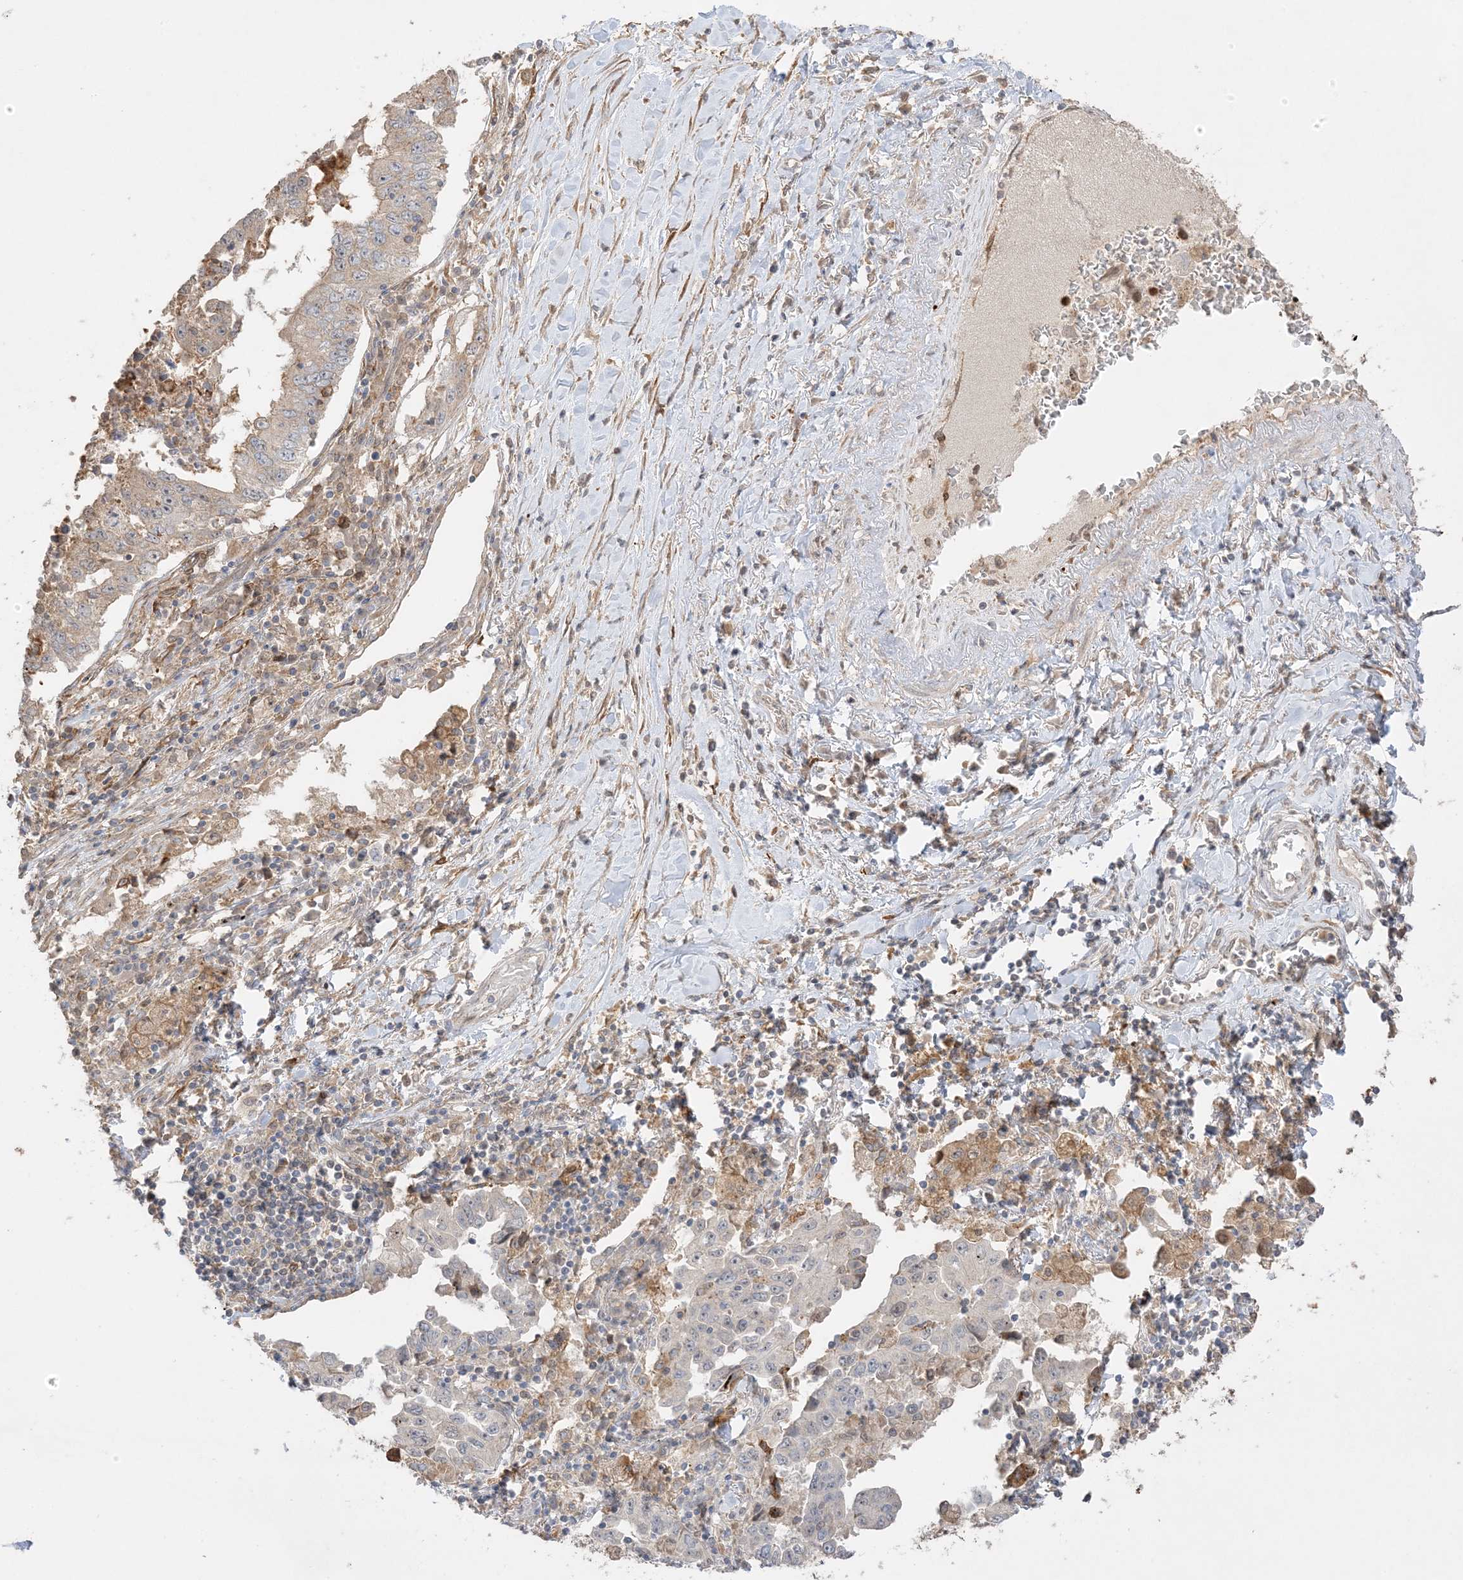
{"staining": {"intensity": "negative", "quantity": "none", "location": "none"}, "tissue": "lung cancer", "cell_type": "Tumor cells", "image_type": "cancer", "snomed": [{"axis": "morphology", "description": "Adenocarcinoma, NOS"}, {"axis": "topography", "description": "Lung"}], "caption": "Human lung adenocarcinoma stained for a protein using immunohistochemistry demonstrates no expression in tumor cells.", "gene": "ZBTB41", "patient": {"sex": "female", "age": 51}}